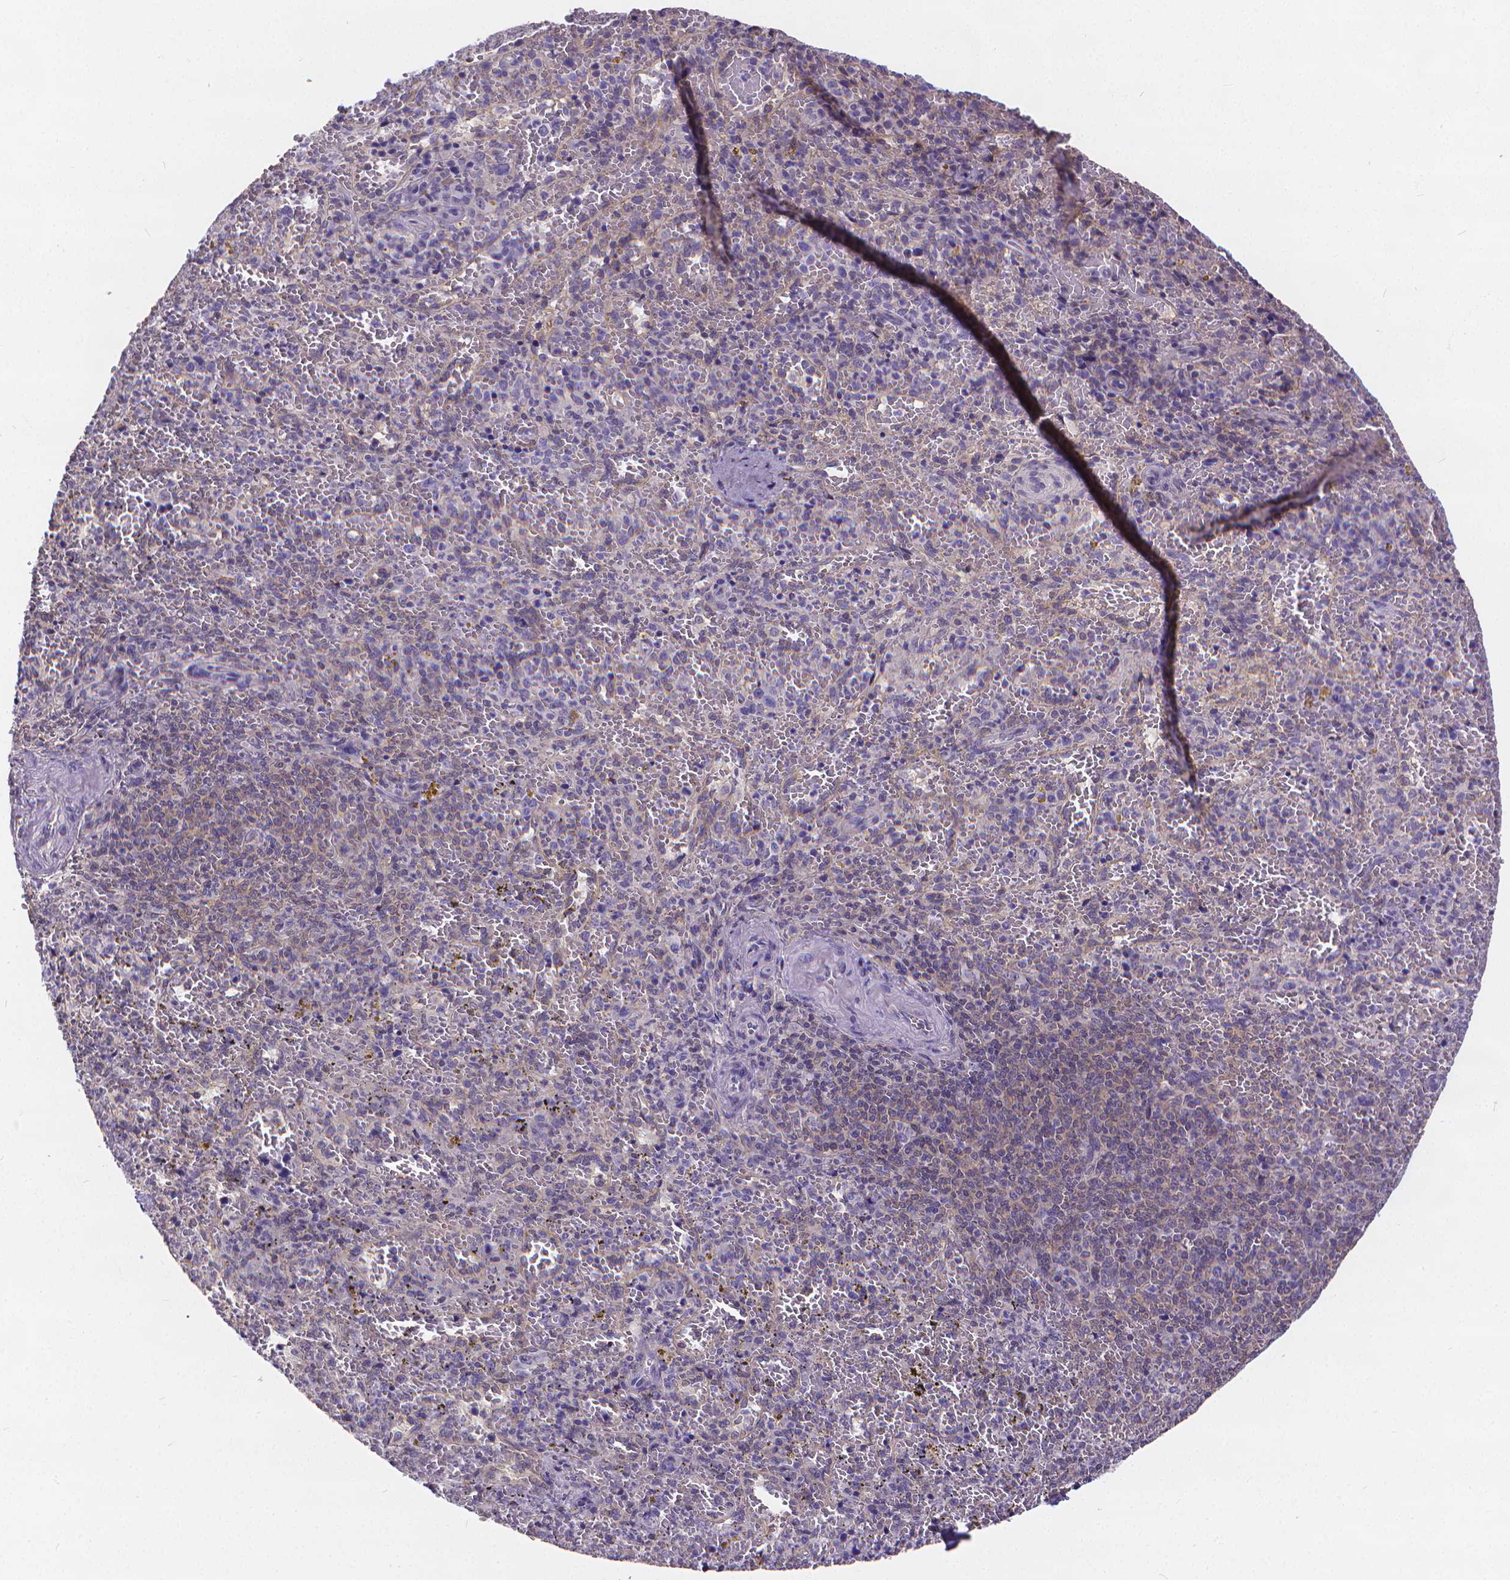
{"staining": {"intensity": "negative", "quantity": "none", "location": "none"}, "tissue": "spleen", "cell_type": "Cells in red pulp", "image_type": "normal", "snomed": [{"axis": "morphology", "description": "Normal tissue, NOS"}, {"axis": "topography", "description": "Spleen"}], "caption": "Histopathology image shows no protein expression in cells in red pulp of unremarkable spleen.", "gene": "GLRB", "patient": {"sex": "female", "age": 50}}